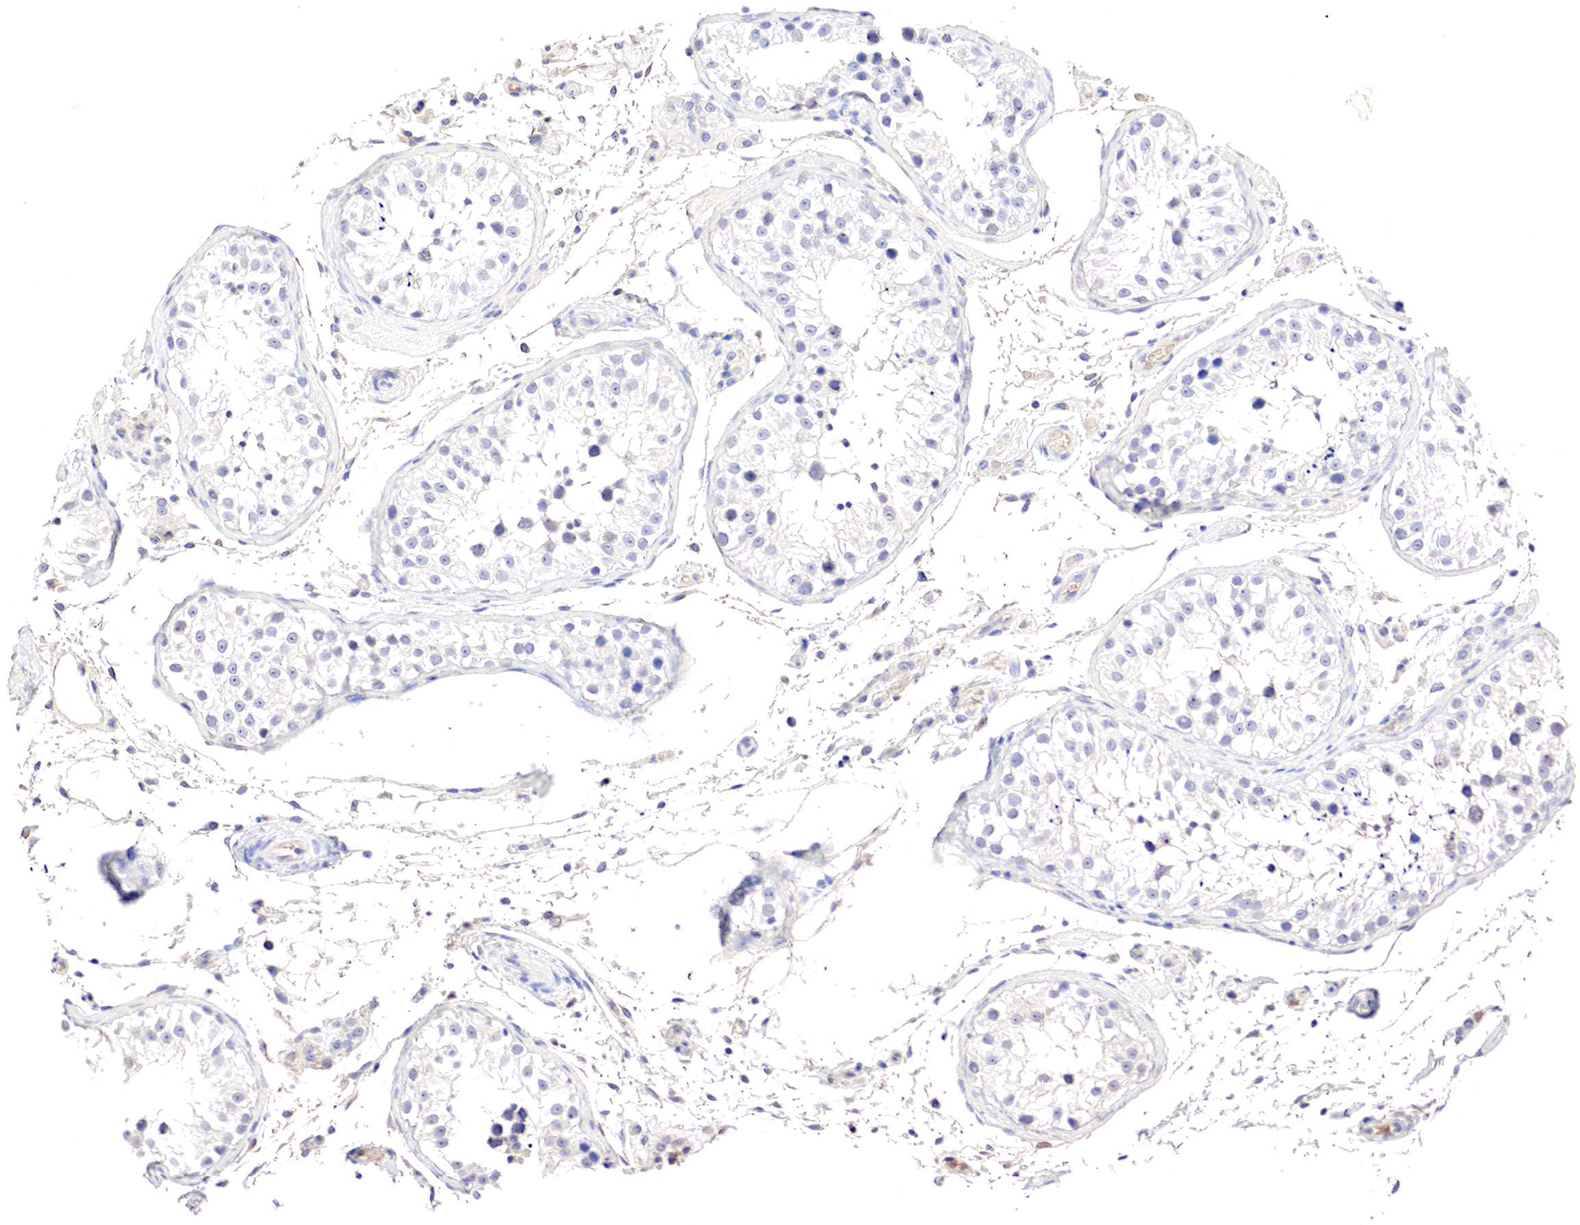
{"staining": {"intensity": "negative", "quantity": "none", "location": "none"}, "tissue": "testis", "cell_type": "Cells in seminiferous ducts", "image_type": "normal", "snomed": [{"axis": "morphology", "description": "Normal tissue, NOS"}, {"axis": "topography", "description": "Testis"}], "caption": "A micrograph of human testis is negative for staining in cells in seminiferous ducts. (DAB immunohistochemistry (IHC) visualized using brightfield microscopy, high magnification).", "gene": "GATA1", "patient": {"sex": "male", "age": 24}}